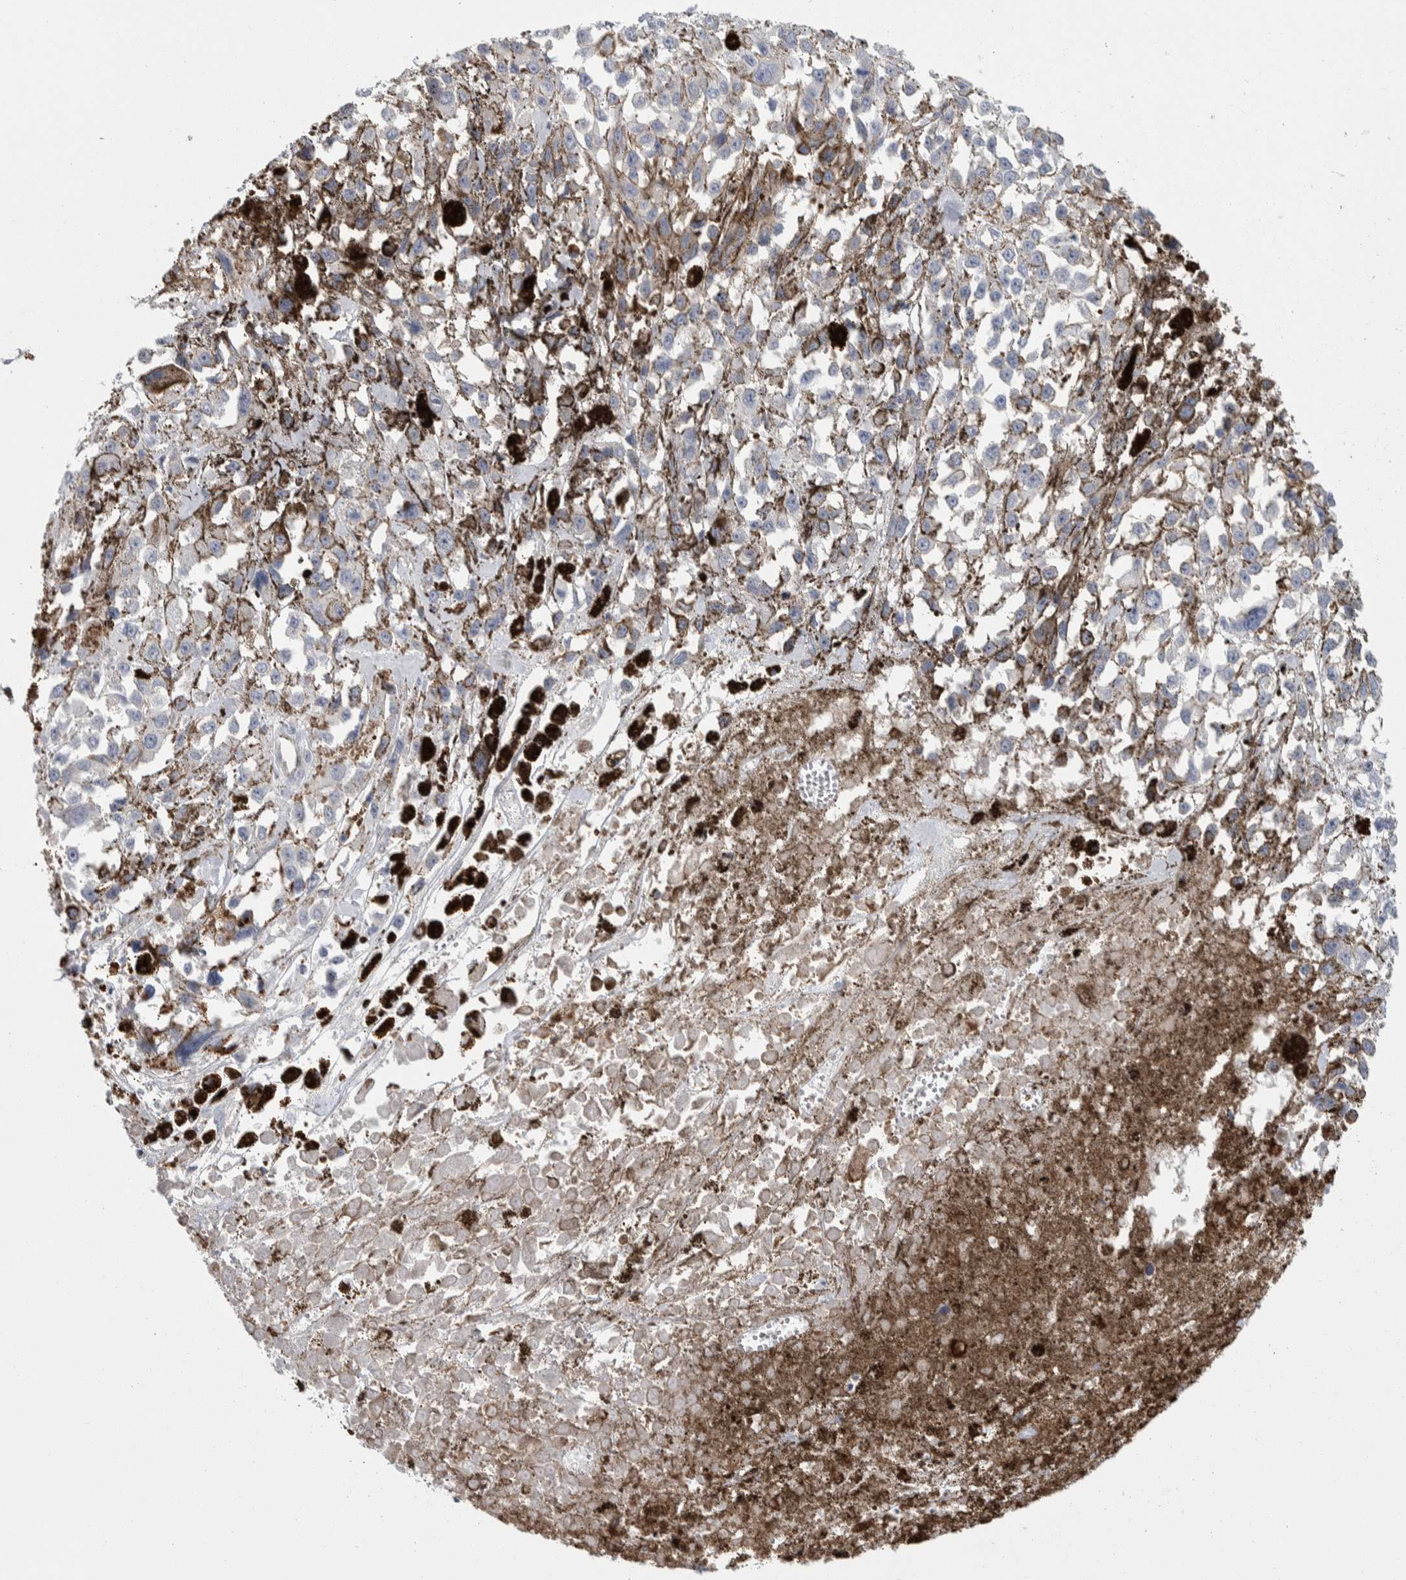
{"staining": {"intensity": "negative", "quantity": "none", "location": "none"}, "tissue": "melanoma", "cell_type": "Tumor cells", "image_type": "cancer", "snomed": [{"axis": "morphology", "description": "Malignant melanoma, Metastatic site"}, {"axis": "topography", "description": "Lymph node"}], "caption": "Tumor cells are negative for protein expression in human malignant melanoma (metastatic site).", "gene": "ZNF862", "patient": {"sex": "male", "age": 59}}